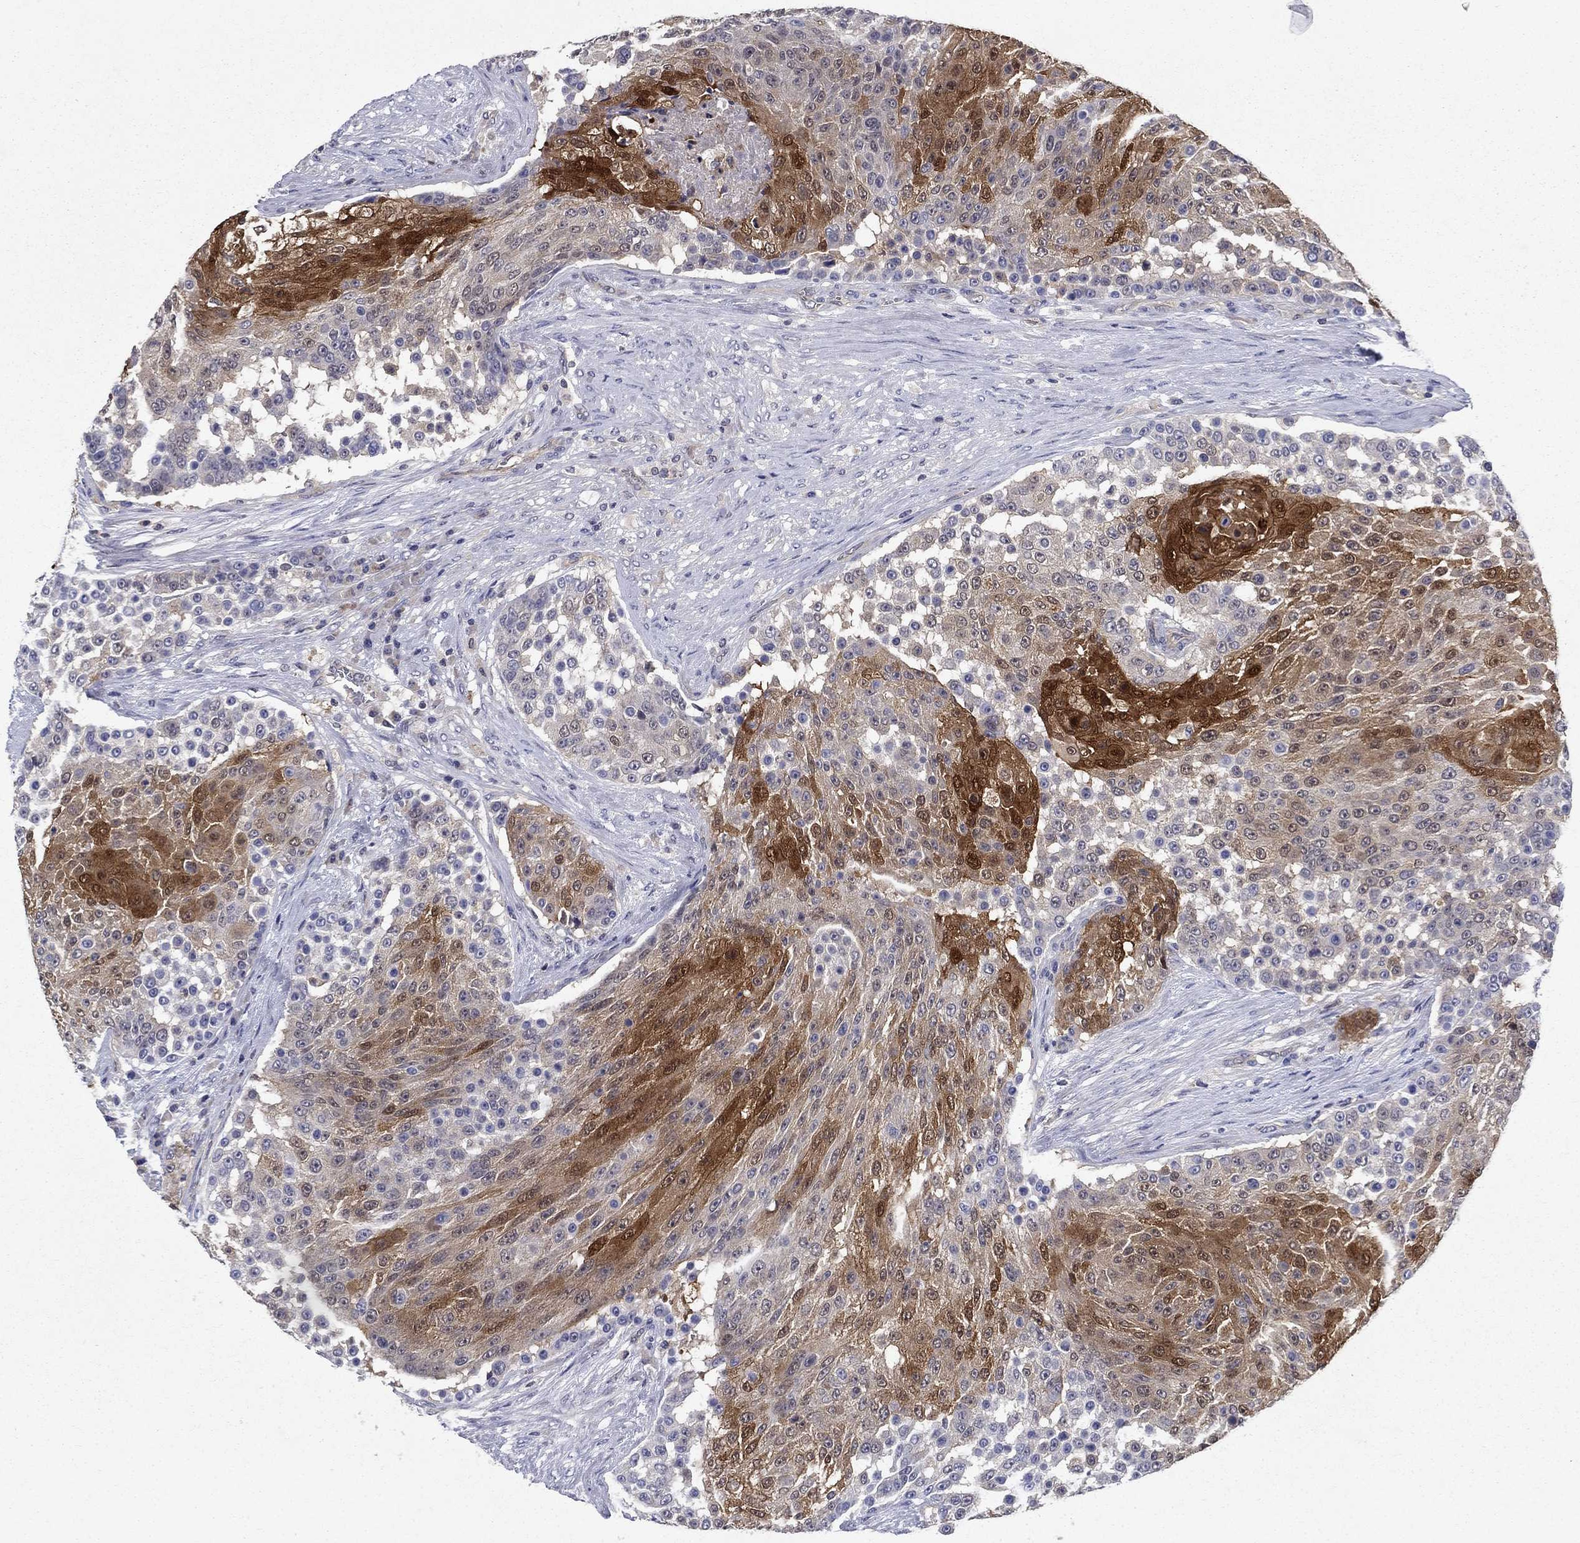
{"staining": {"intensity": "strong", "quantity": "<25%", "location": "cytoplasmic/membranous"}, "tissue": "urothelial cancer", "cell_type": "Tumor cells", "image_type": "cancer", "snomed": [{"axis": "morphology", "description": "Urothelial carcinoma, High grade"}, {"axis": "topography", "description": "Urinary bladder"}], "caption": "An IHC image of tumor tissue is shown. Protein staining in brown highlights strong cytoplasmic/membranous positivity in high-grade urothelial carcinoma within tumor cells. (Brightfield microscopy of DAB IHC at high magnification).", "gene": "GLTP", "patient": {"sex": "female", "age": 63}}